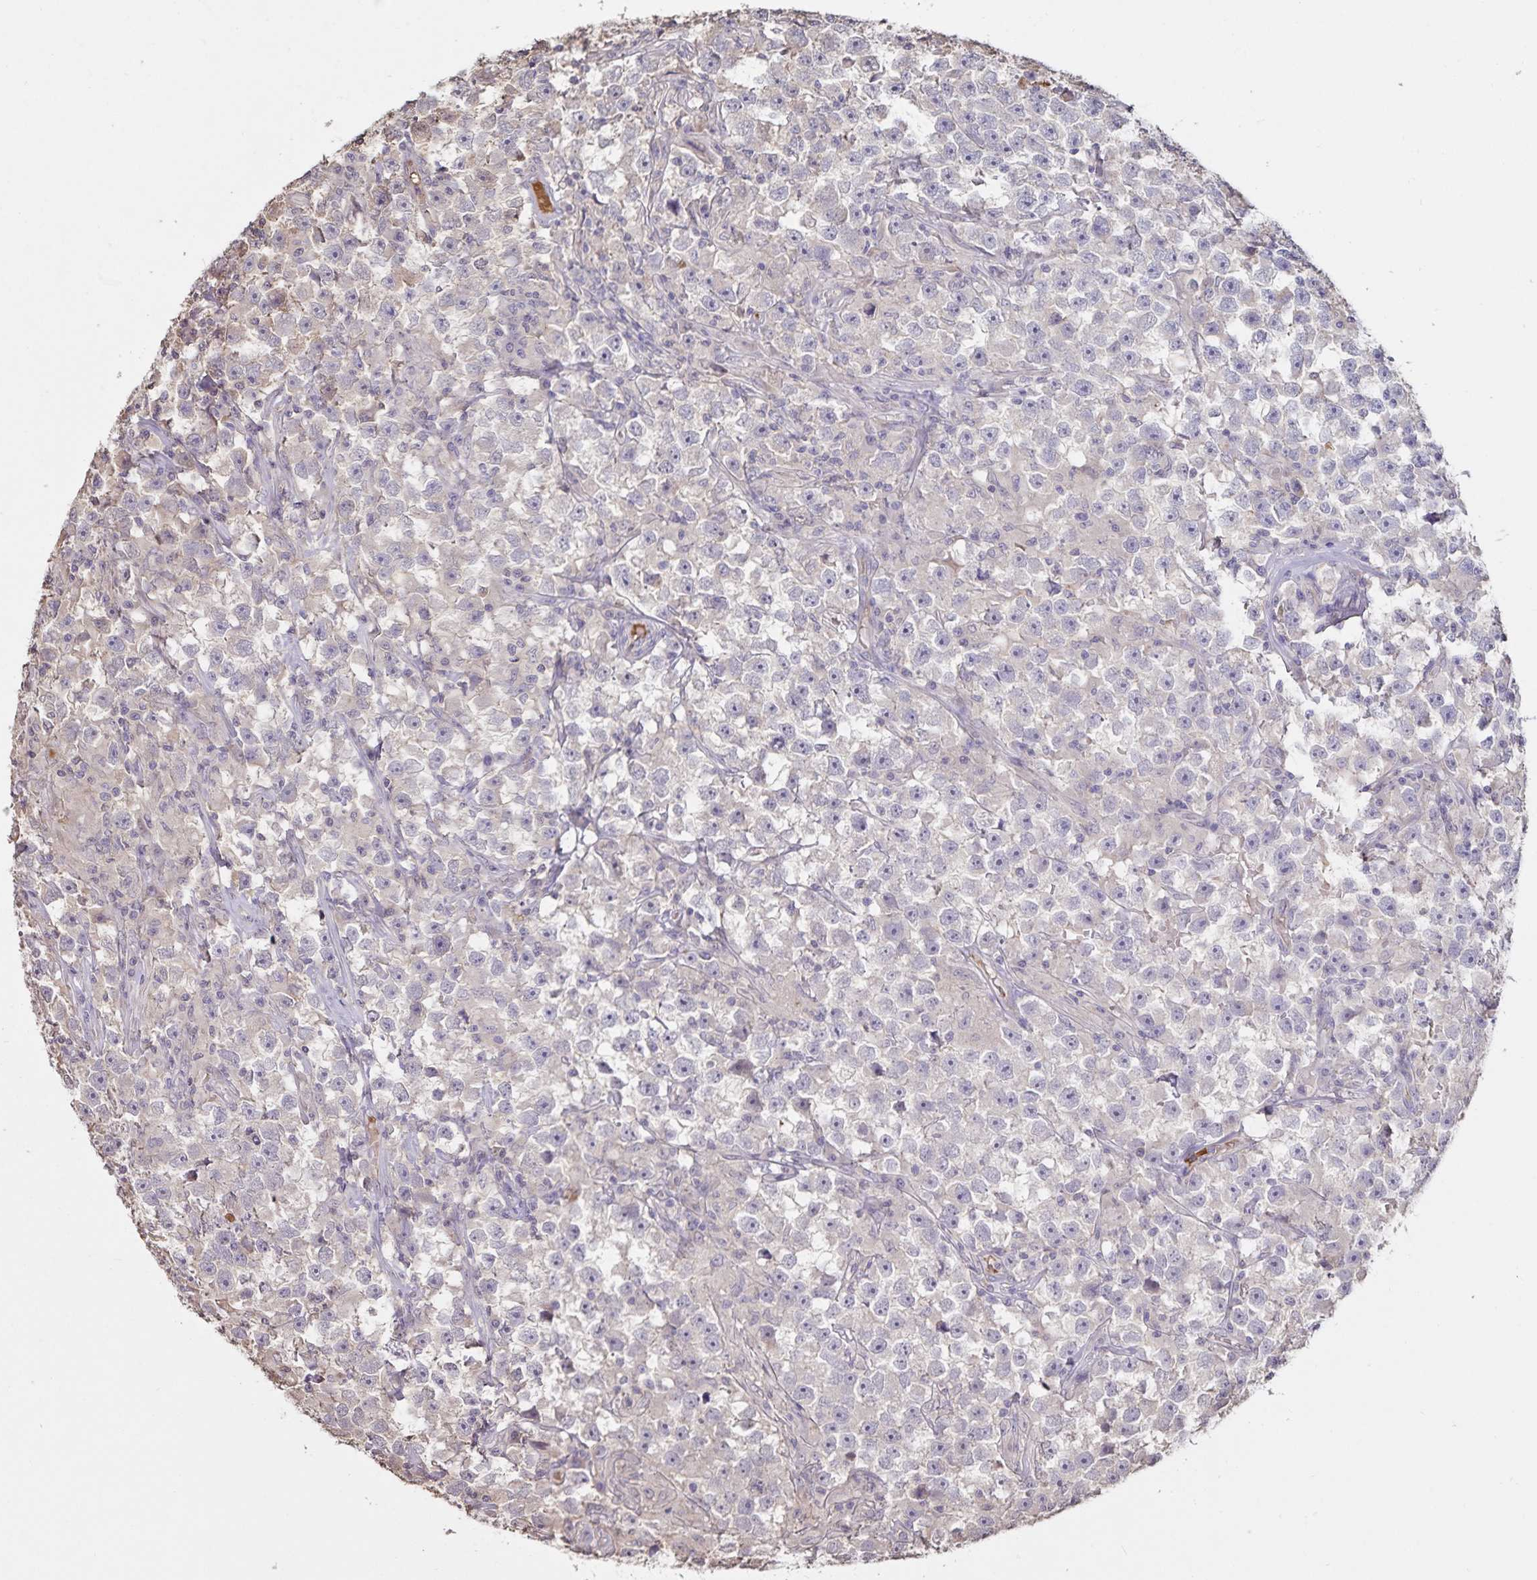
{"staining": {"intensity": "negative", "quantity": "none", "location": "none"}, "tissue": "testis cancer", "cell_type": "Tumor cells", "image_type": "cancer", "snomed": [{"axis": "morphology", "description": "Seminoma, NOS"}, {"axis": "topography", "description": "Testis"}], "caption": "This is a photomicrograph of immunohistochemistry (IHC) staining of testis cancer (seminoma), which shows no positivity in tumor cells.", "gene": "FGG", "patient": {"sex": "male", "age": 33}}